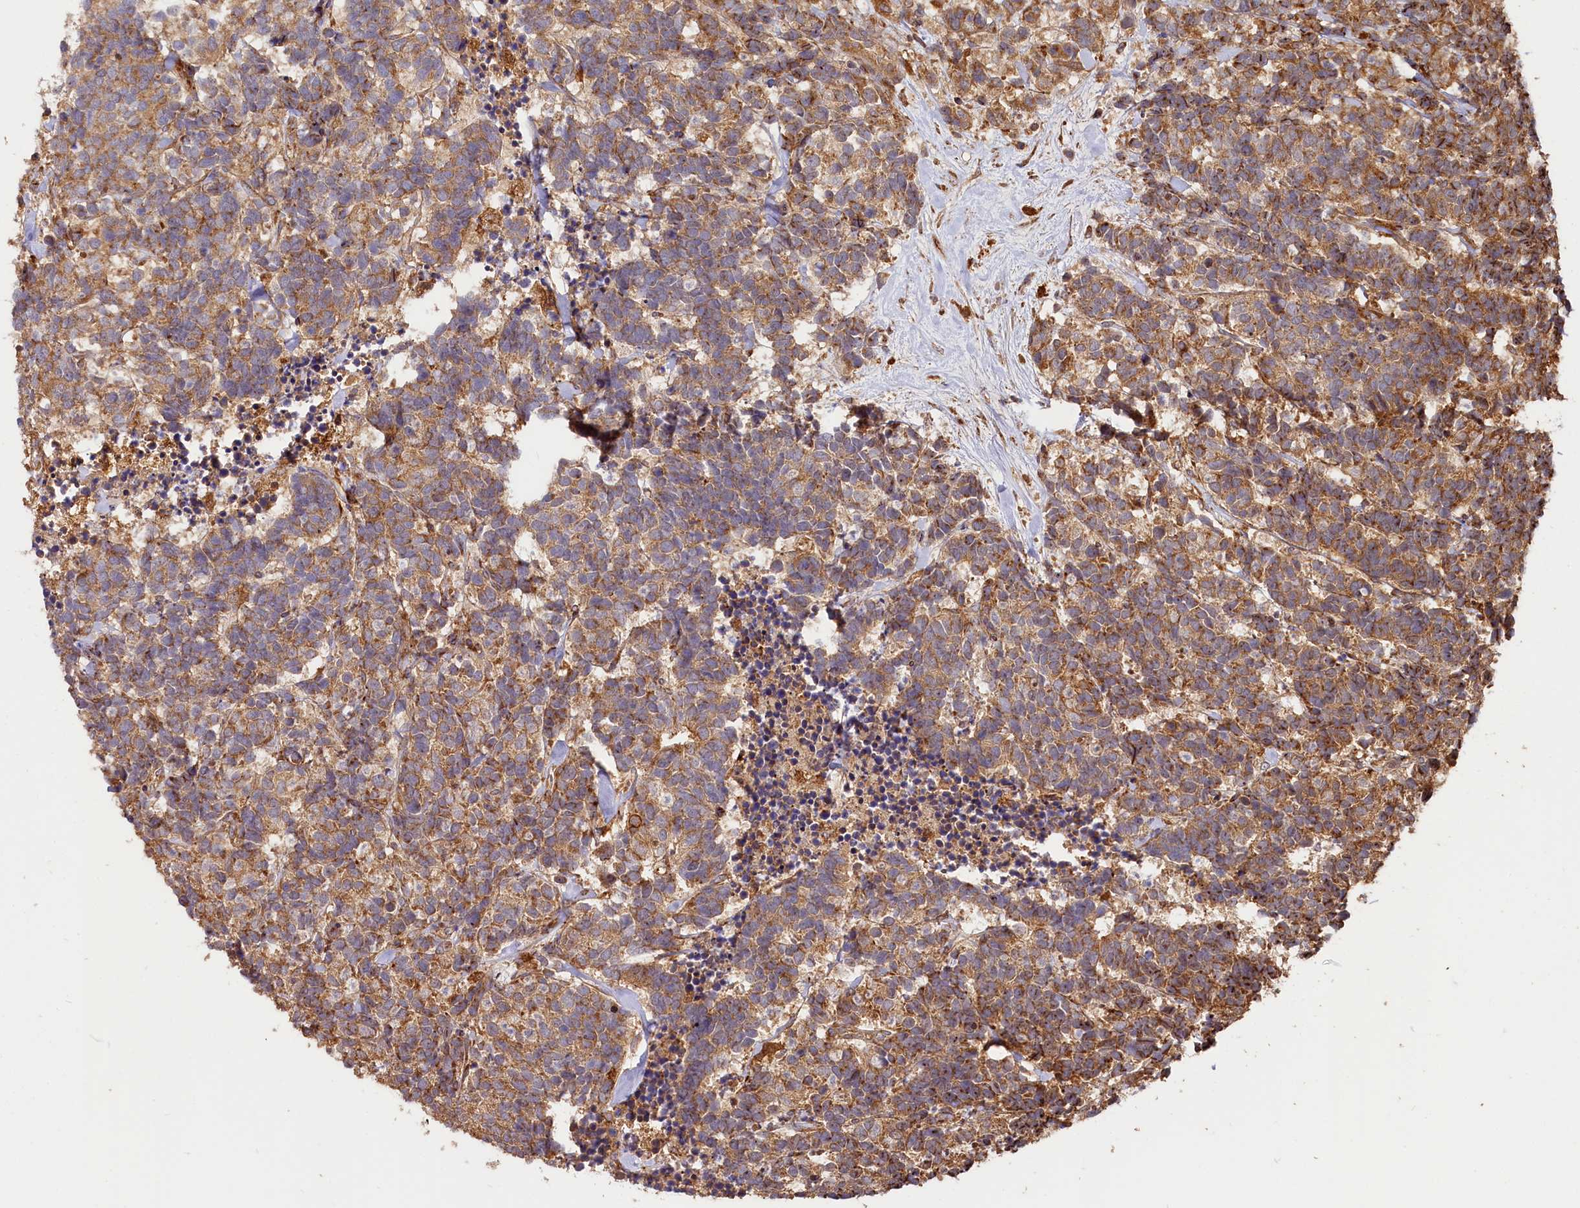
{"staining": {"intensity": "moderate", "quantity": ">75%", "location": "cytoplasmic/membranous"}, "tissue": "carcinoid", "cell_type": "Tumor cells", "image_type": "cancer", "snomed": [{"axis": "morphology", "description": "Carcinoma, NOS"}, {"axis": "morphology", "description": "Carcinoid, malignant, NOS"}, {"axis": "topography", "description": "Urinary bladder"}], "caption": "About >75% of tumor cells in carcinoid exhibit moderate cytoplasmic/membranous protein expression as visualized by brown immunohistochemical staining.", "gene": "WDR73", "patient": {"sex": "male", "age": 57}}